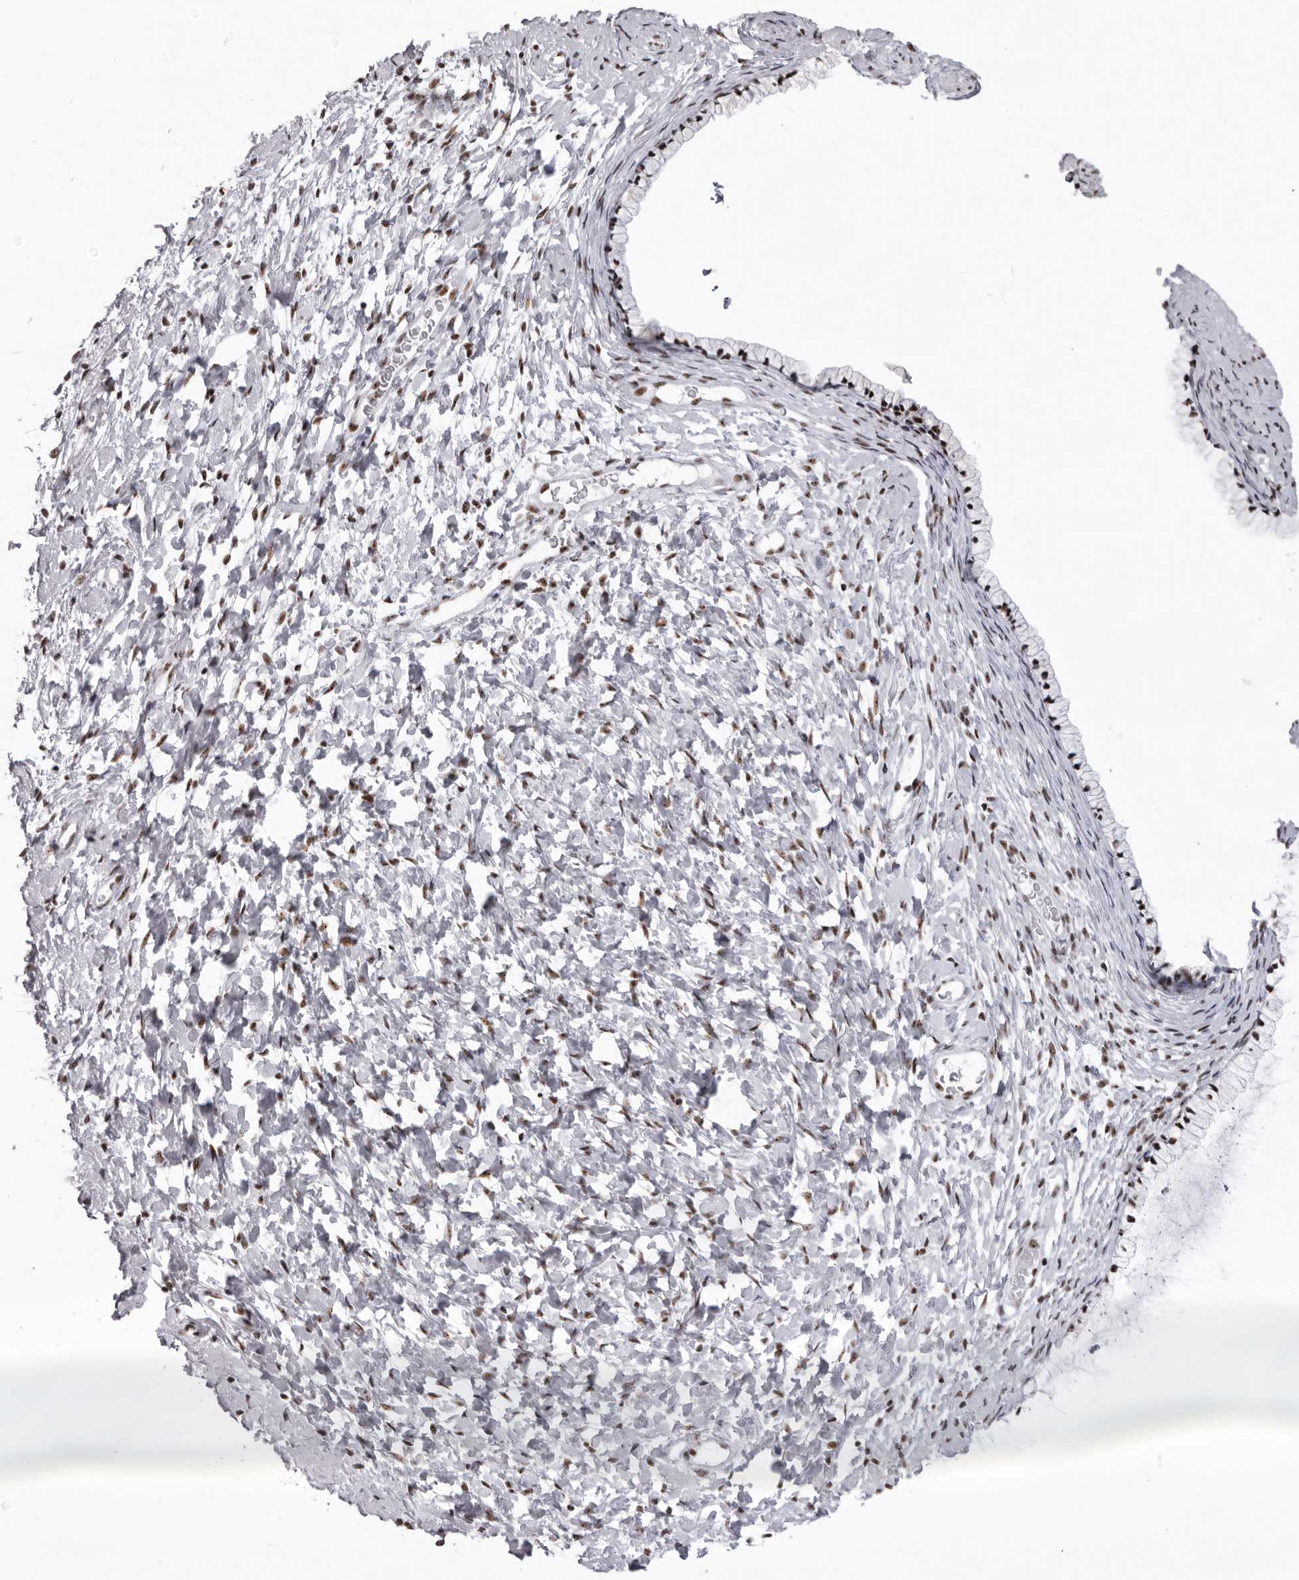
{"staining": {"intensity": "strong", "quantity": ">75%", "location": "nuclear"}, "tissue": "cervix", "cell_type": "Glandular cells", "image_type": "normal", "snomed": [{"axis": "morphology", "description": "Normal tissue, NOS"}, {"axis": "topography", "description": "Cervix"}], "caption": "This image exhibits immunohistochemistry staining of unremarkable cervix, with high strong nuclear positivity in about >75% of glandular cells.", "gene": "DHX9", "patient": {"sex": "female", "age": 72}}